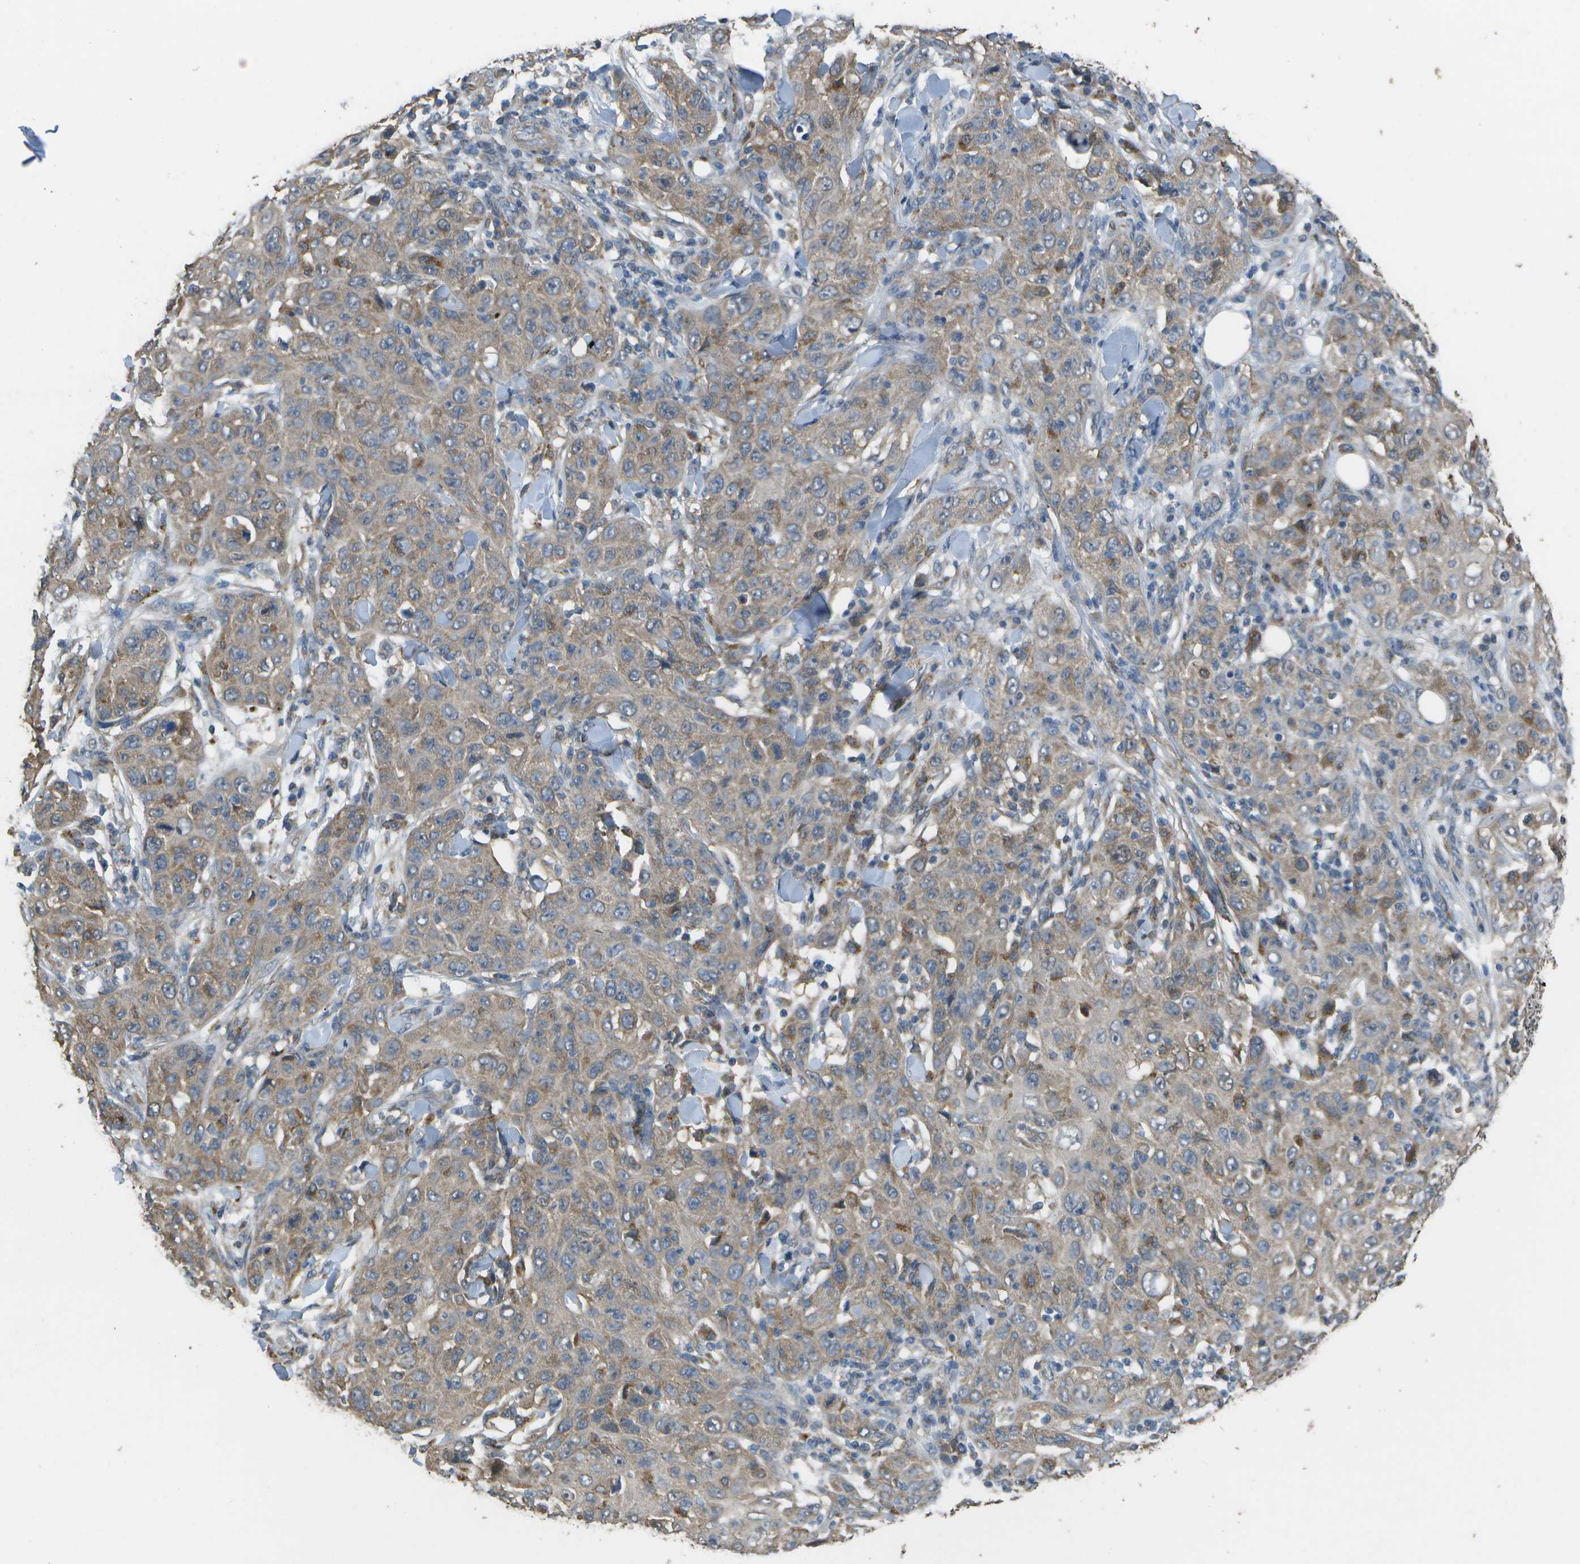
{"staining": {"intensity": "weak", "quantity": ">75%", "location": "cytoplasmic/membranous"}, "tissue": "skin cancer", "cell_type": "Tumor cells", "image_type": "cancer", "snomed": [{"axis": "morphology", "description": "Squamous cell carcinoma, NOS"}, {"axis": "topography", "description": "Skin"}], "caption": "This photomicrograph exhibits skin cancer stained with immunohistochemistry (IHC) to label a protein in brown. The cytoplasmic/membranous of tumor cells show weak positivity for the protein. Nuclei are counter-stained blue.", "gene": "CLNS1A", "patient": {"sex": "female", "age": 88}}